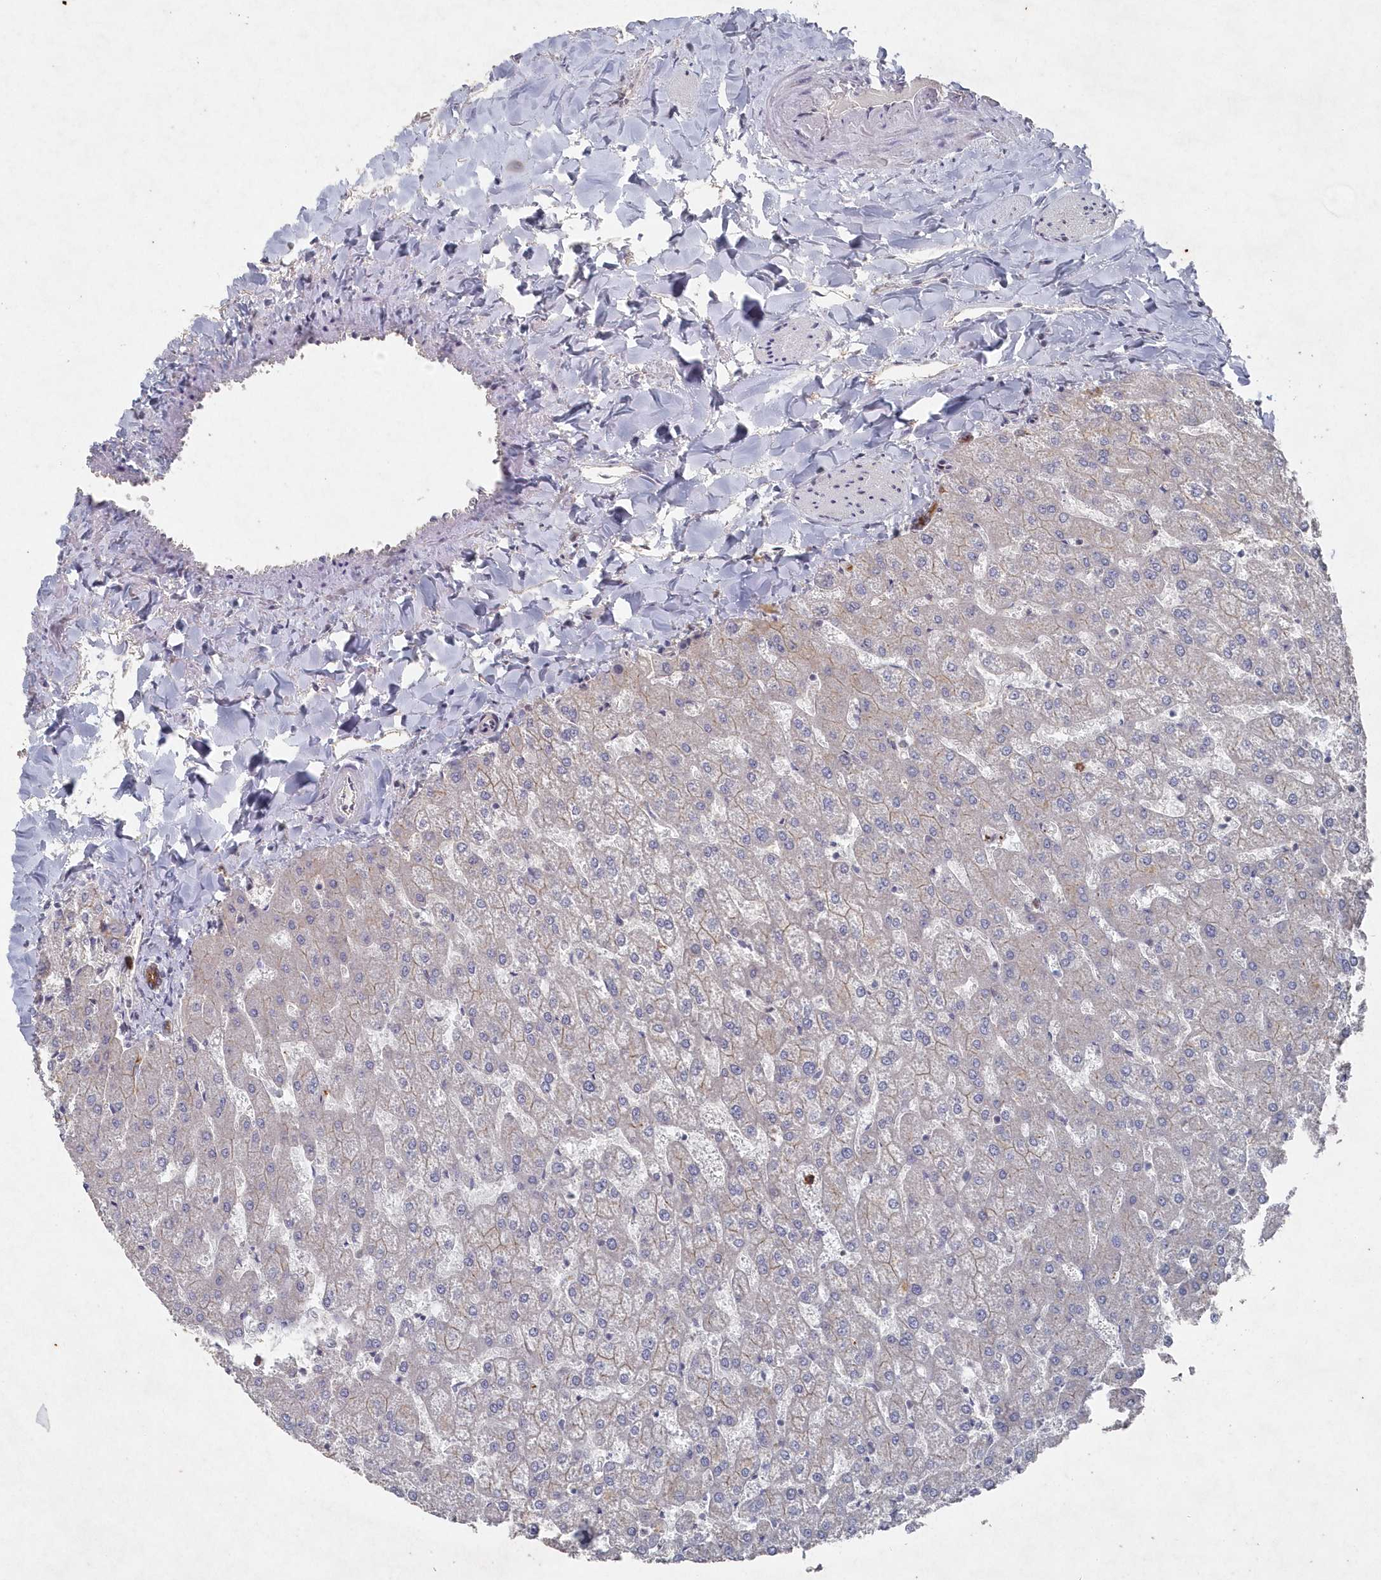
{"staining": {"intensity": "moderate", "quantity": ">75%", "location": "cytoplasmic/membranous"}, "tissue": "liver", "cell_type": "Cholangiocytes", "image_type": "normal", "snomed": [{"axis": "morphology", "description": "Normal tissue, NOS"}, {"axis": "topography", "description": "Liver"}], "caption": "Immunohistochemical staining of benign human liver reveals medium levels of moderate cytoplasmic/membranous expression in approximately >75% of cholangiocytes. (IHC, brightfield microscopy, high magnification).", "gene": "VSIG2", "patient": {"sex": "female", "age": 32}}